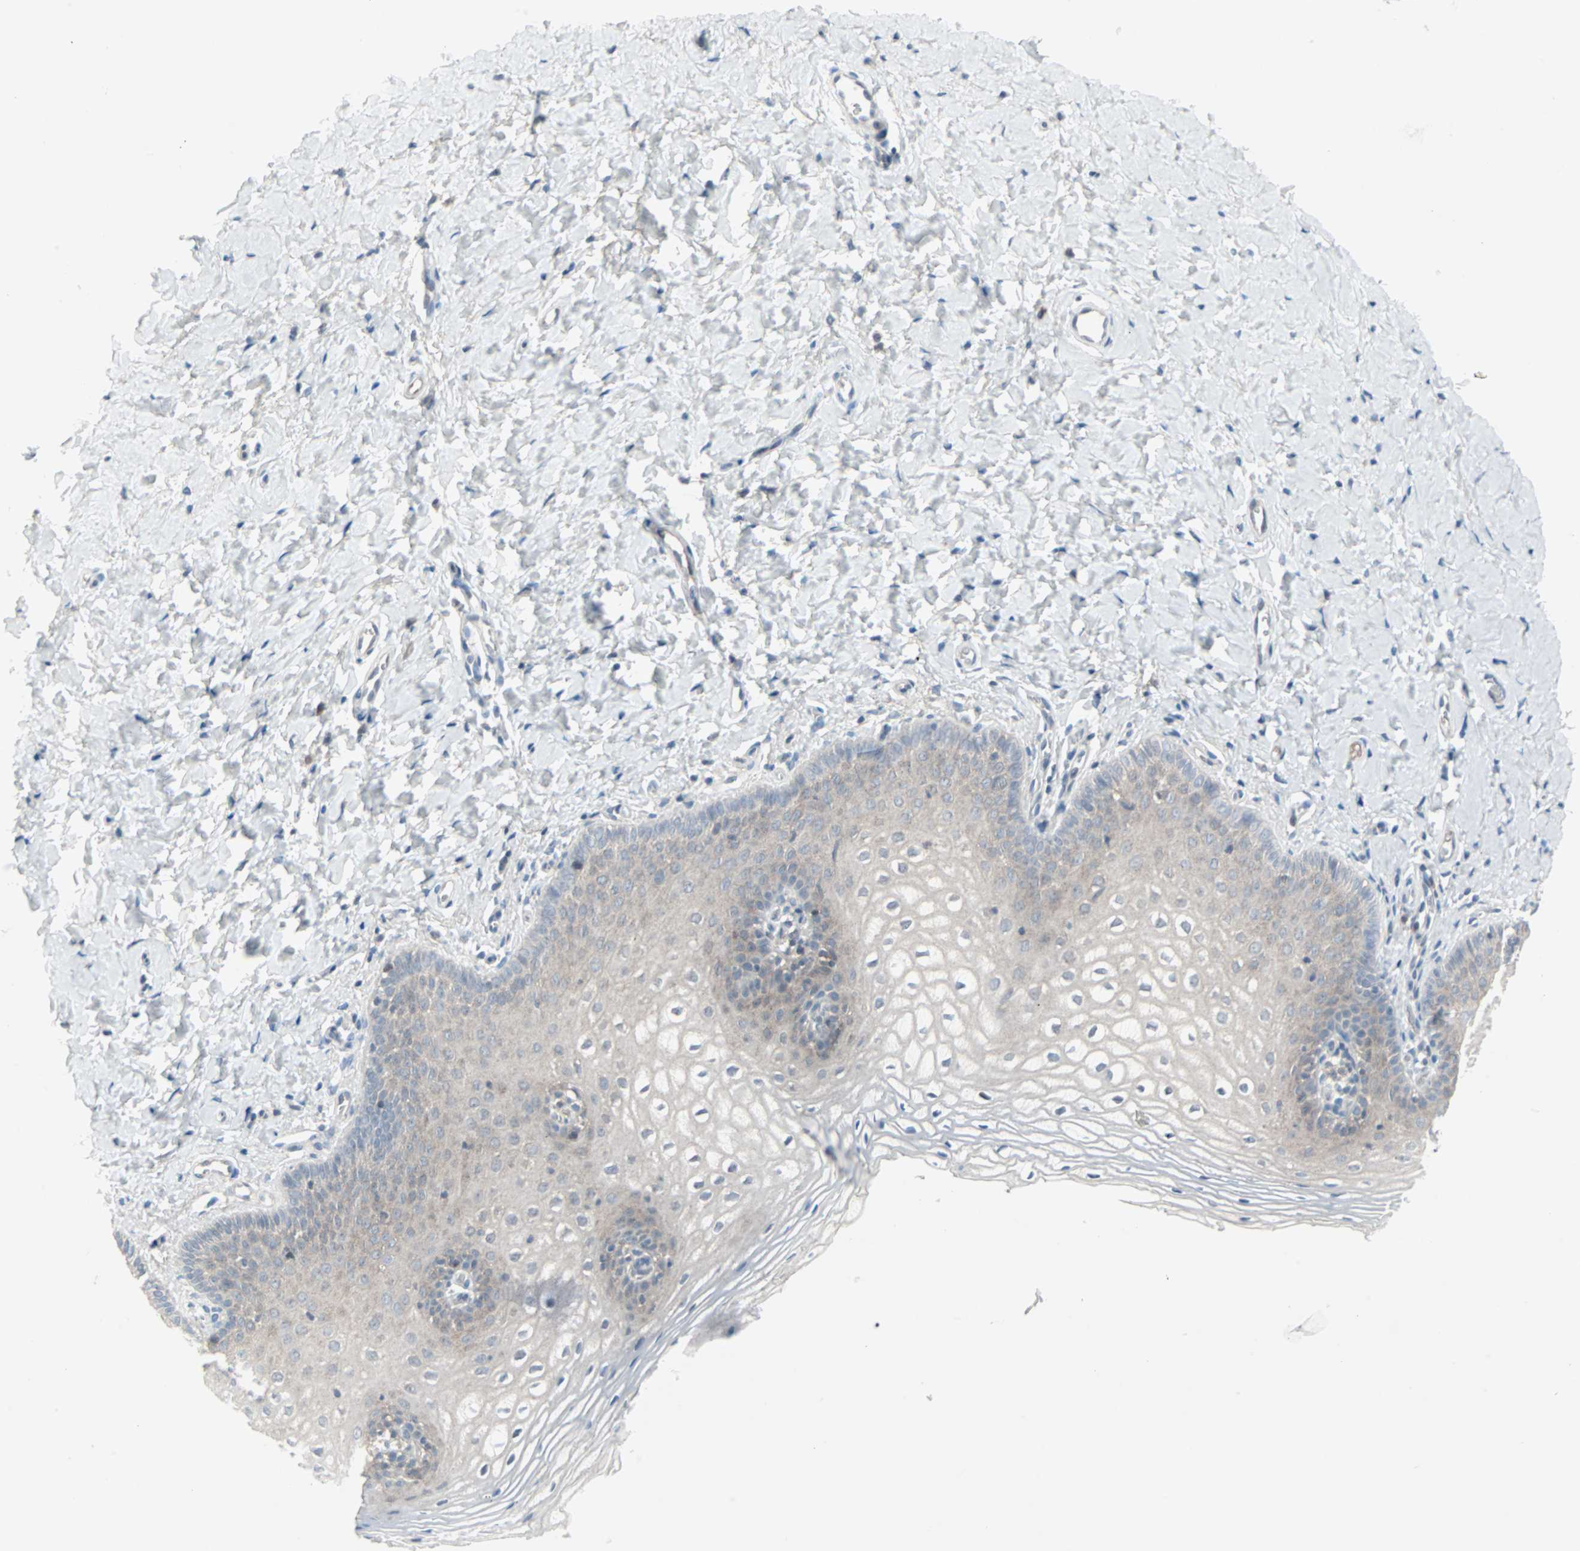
{"staining": {"intensity": "weak", "quantity": "<25%", "location": "cytoplasmic/membranous"}, "tissue": "vagina", "cell_type": "Squamous epithelial cells", "image_type": "normal", "snomed": [{"axis": "morphology", "description": "Normal tissue, NOS"}, {"axis": "topography", "description": "Vagina"}], "caption": "This is a micrograph of immunohistochemistry staining of unremarkable vagina, which shows no staining in squamous epithelial cells.", "gene": "CASP3", "patient": {"sex": "female", "age": 55}}